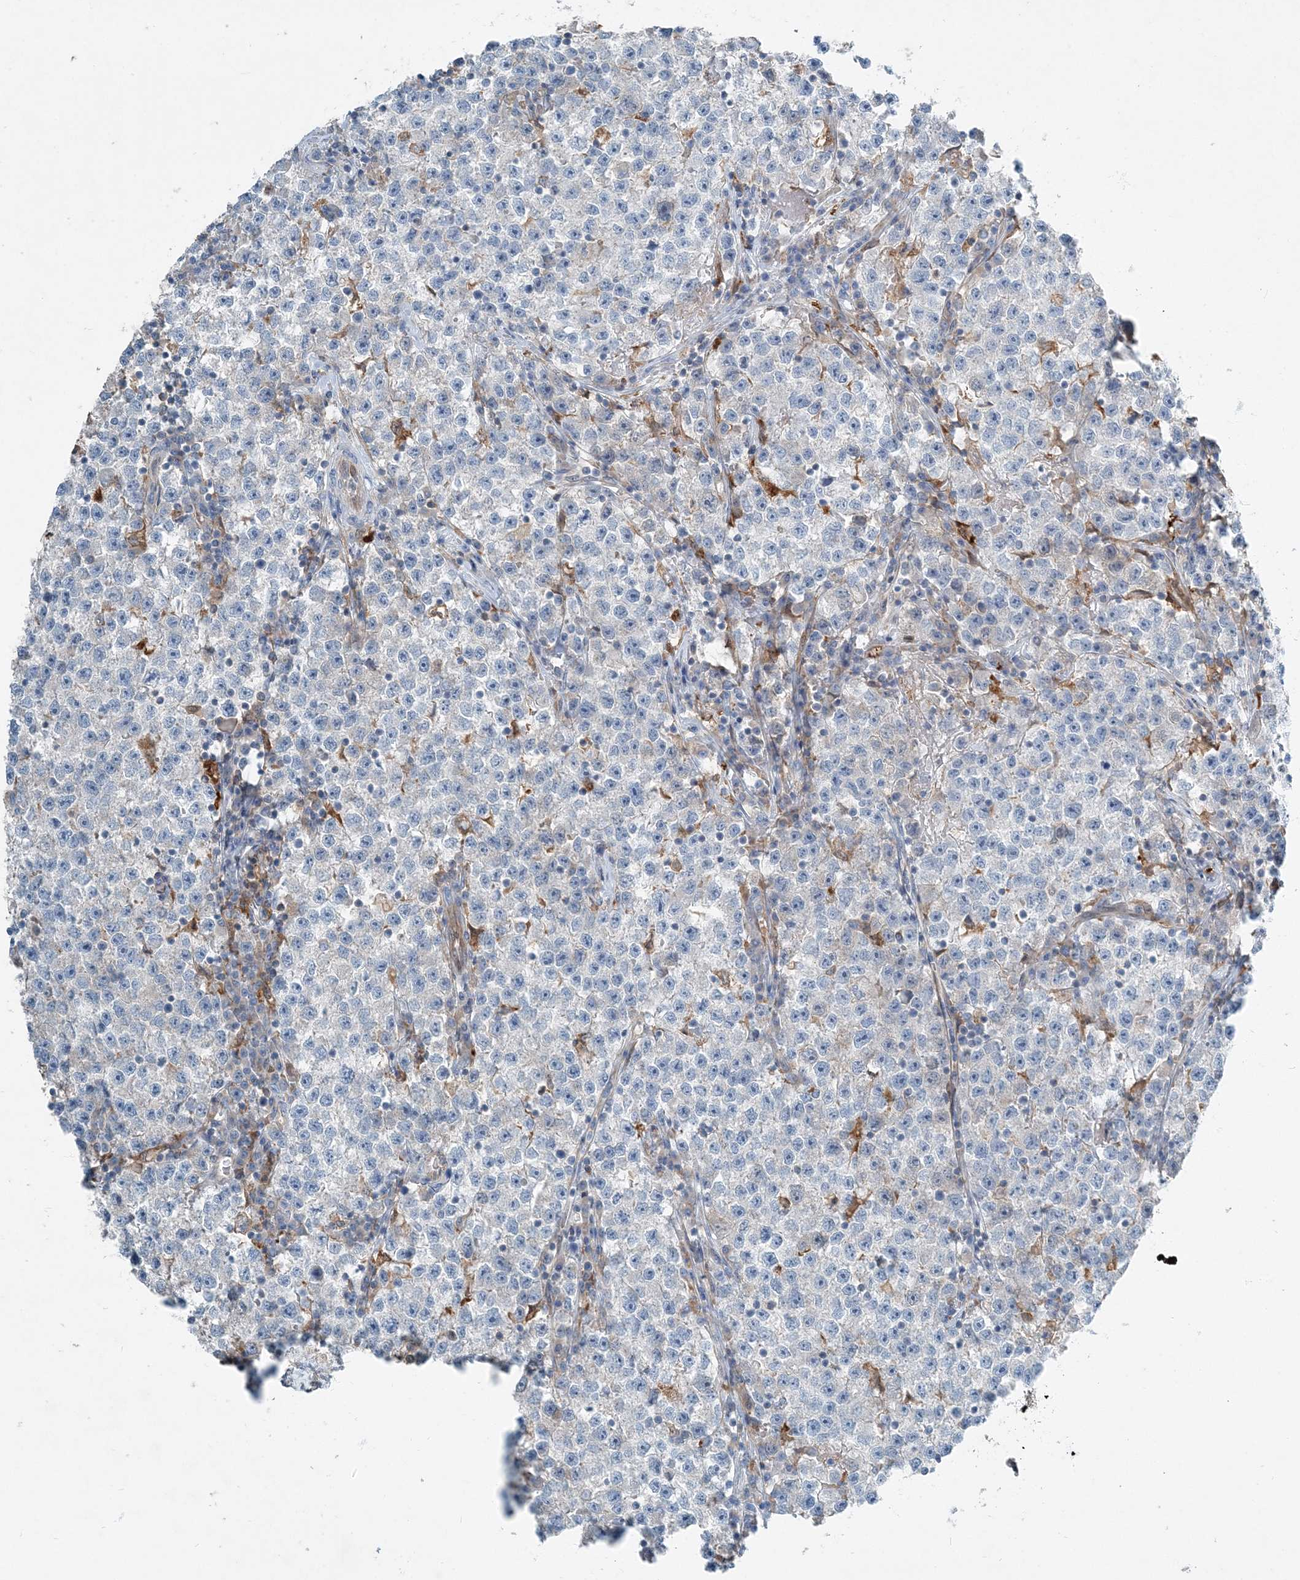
{"staining": {"intensity": "negative", "quantity": "none", "location": "none"}, "tissue": "testis cancer", "cell_type": "Tumor cells", "image_type": "cancer", "snomed": [{"axis": "morphology", "description": "Seminoma, NOS"}, {"axis": "topography", "description": "Testis"}], "caption": "There is no significant staining in tumor cells of testis cancer (seminoma).", "gene": "ARMH1", "patient": {"sex": "male", "age": 22}}